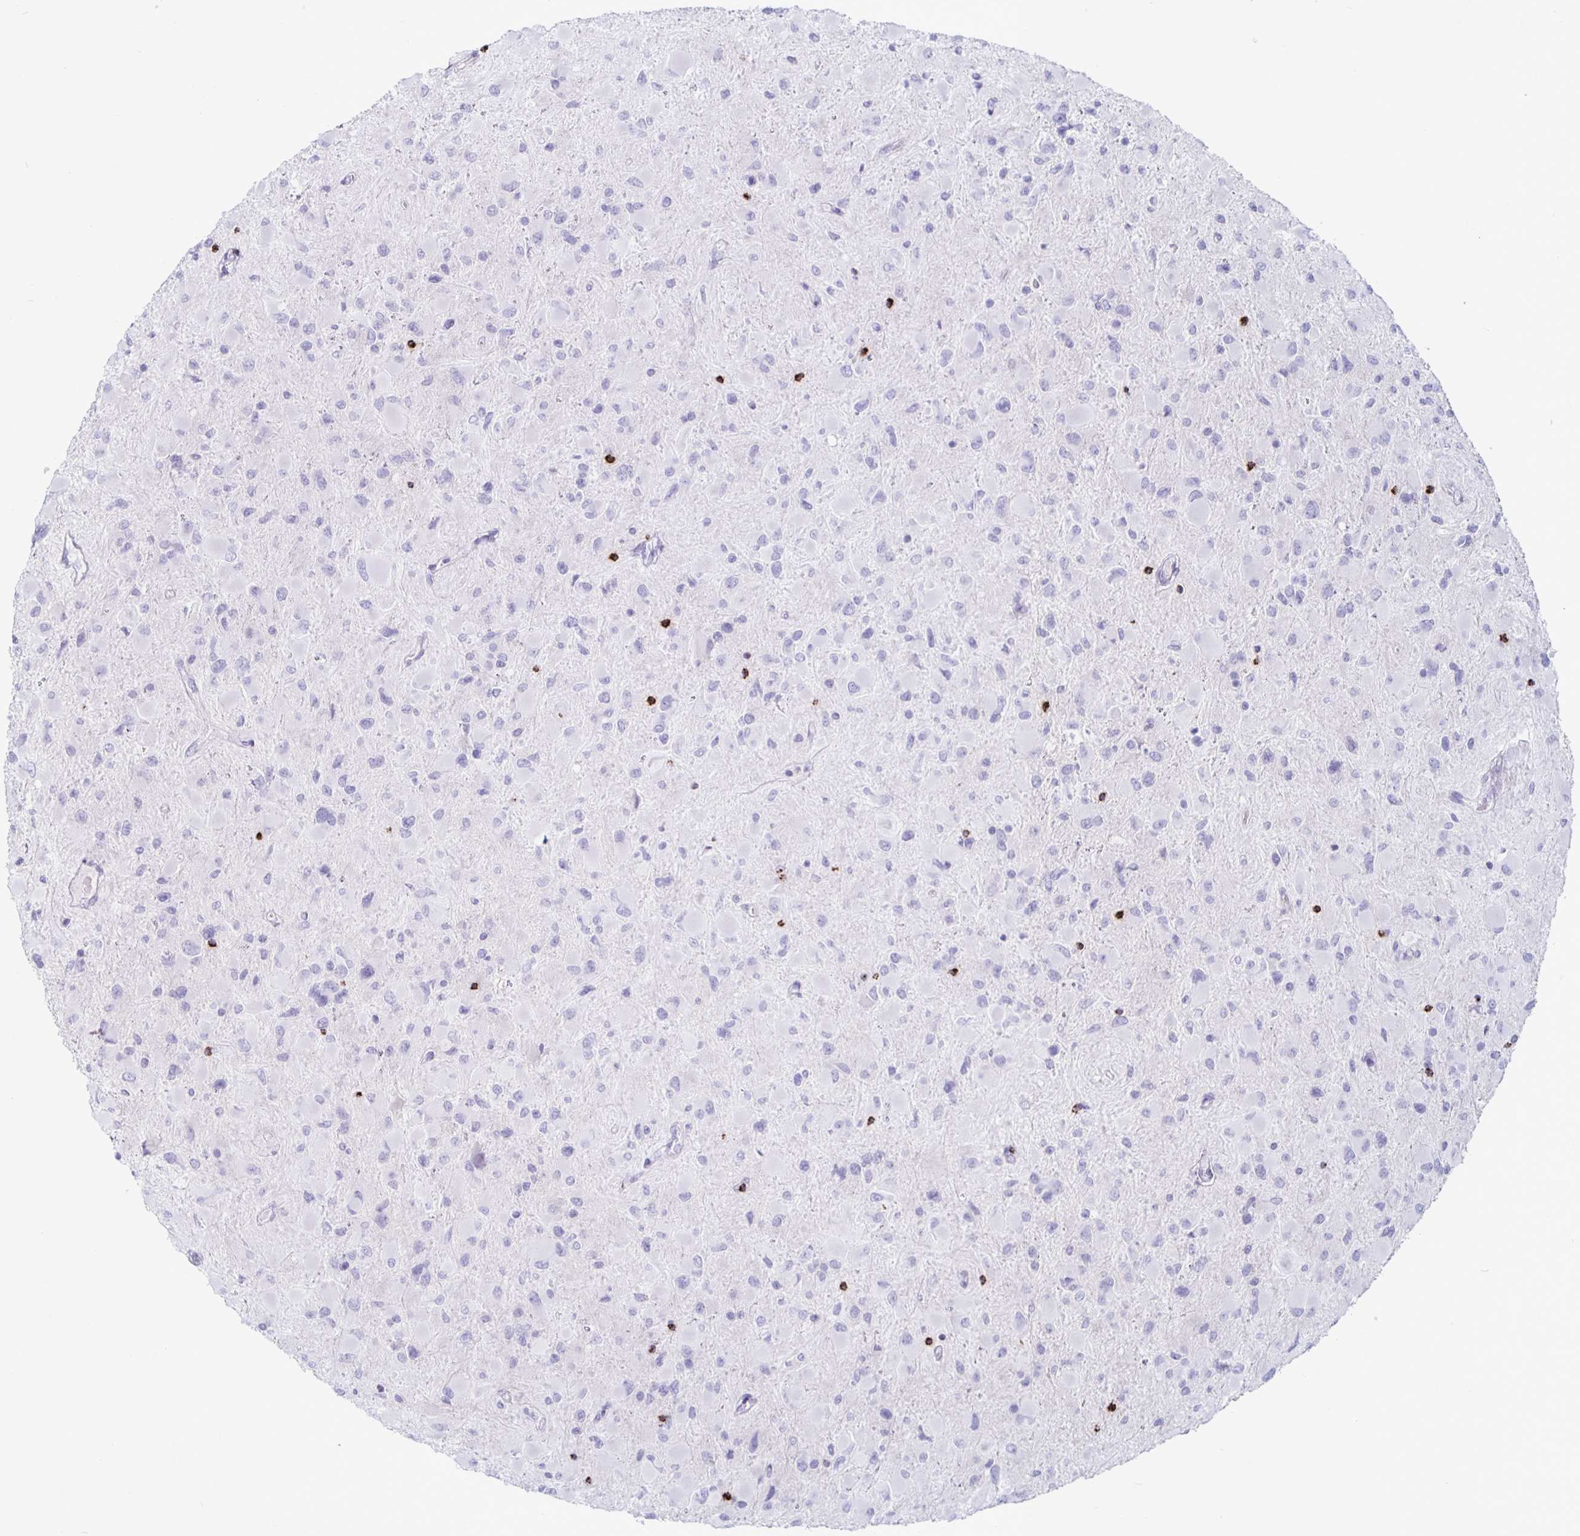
{"staining": {"intensity": "negative", "quantity": "none", "location": "none"}, "tissue": "glioma", "cell_type": "Tumor cells", "image_type": "cancer", "snomed": [{"axis": "morphology", "description": "Glioma, malignant, High grade"}, {"axis": "topography", "description": "Cerebral cortex"}], "caption": "Immunohistochemical staining of human glioma demonstrates no significant positivity in tumor cells.", "gene": "GZMK", "patient": {"sex": "female", "age": 36}}